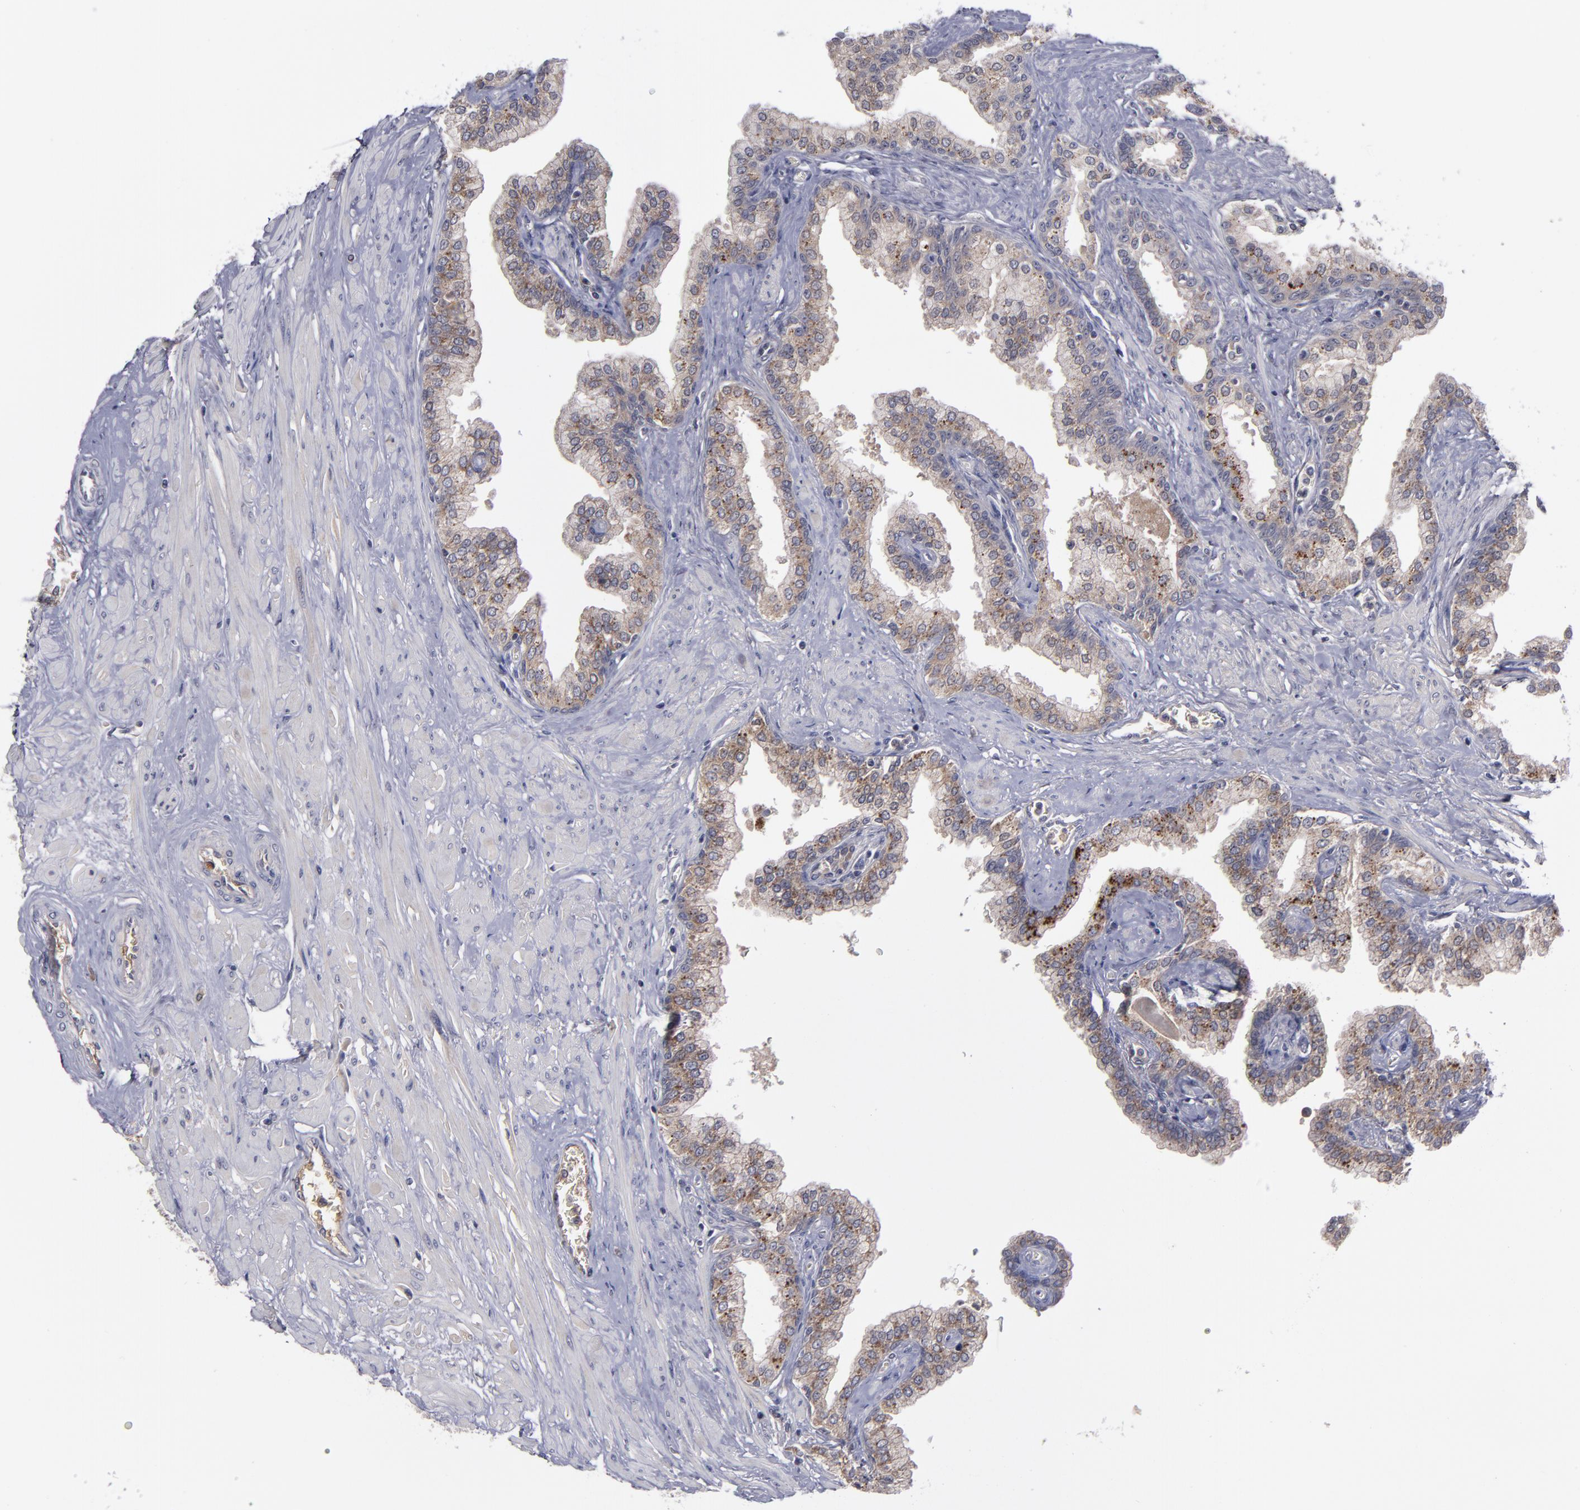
{"staining": {"intensity": "moderate", "quantity": ">75%", "location": "cytoplasmic/membranous"}, "tissue": "prostate", "cell_type": "Glandular cells", "image_type": "normal", "snomed": [{"axis": "morphology", "description": "Normal tissue, NOS"}, {"axis": "topography", "description": "Prostate"}], "caption": "Moderate cytoplasmic/membranous protein positivity is seen in approximately >75% of glandular cells in prostate.", "gene": "MMP11", "patient": {"sex": "male", "age": 60}}